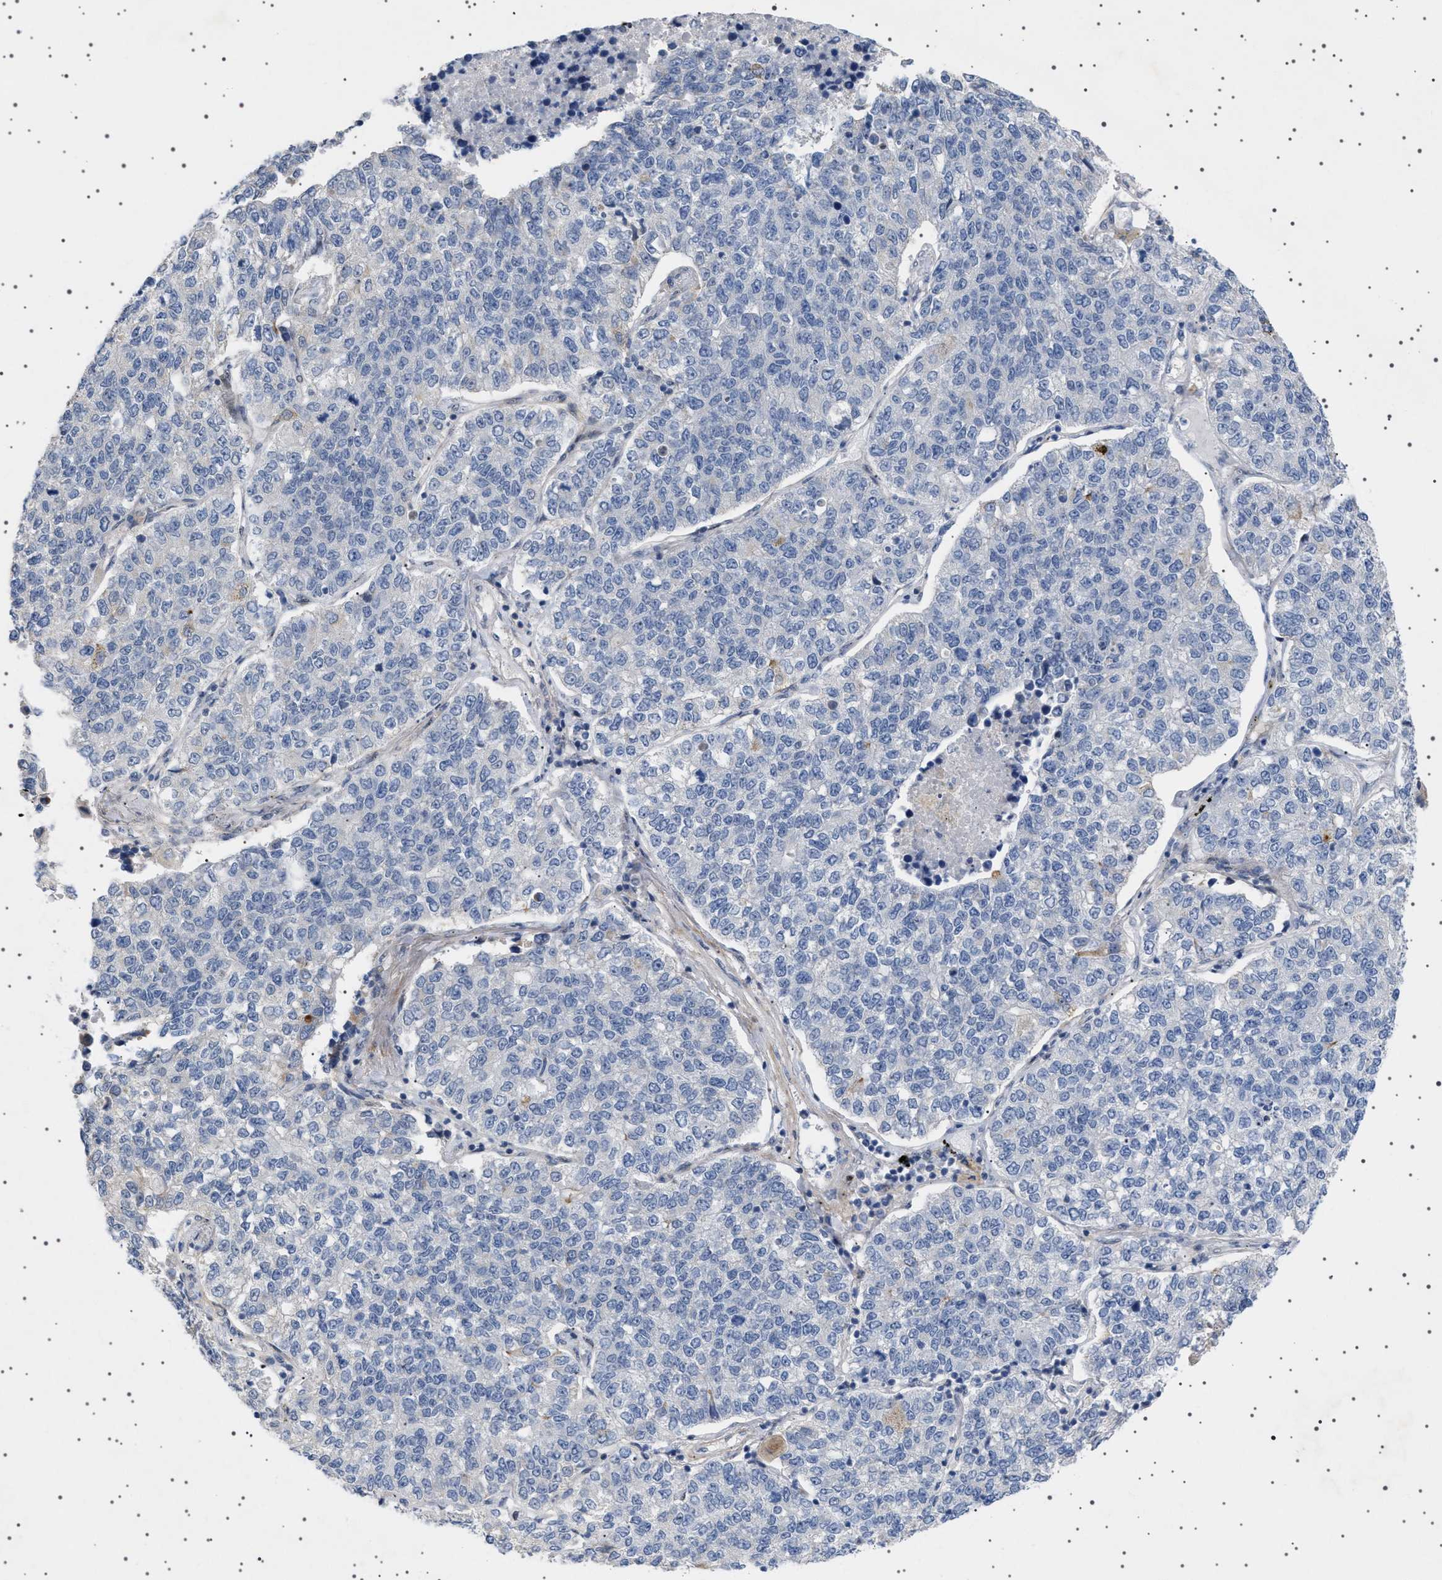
{"staining": {"intensity": "negative", "quantity": "none", "location": "none"}, "tissue": "lung cancer", "cell_type": "Tumor cells", "image_type": "cancer", "snomed": [{"axis": "morphology", "description": "Adenocarcinoma, NOS"}, {"axis": "topography", "description": "Lung"}], "caption": "Immunohistochemistry (IHC) image of neoplastic tissue: human lung cancer stained with DAB (3,3'-diaminobenzidine) displays no significant protein staining in tumor cells.", "gene": "HTR1A", "patient": {"sex": "male", "age": 49}}